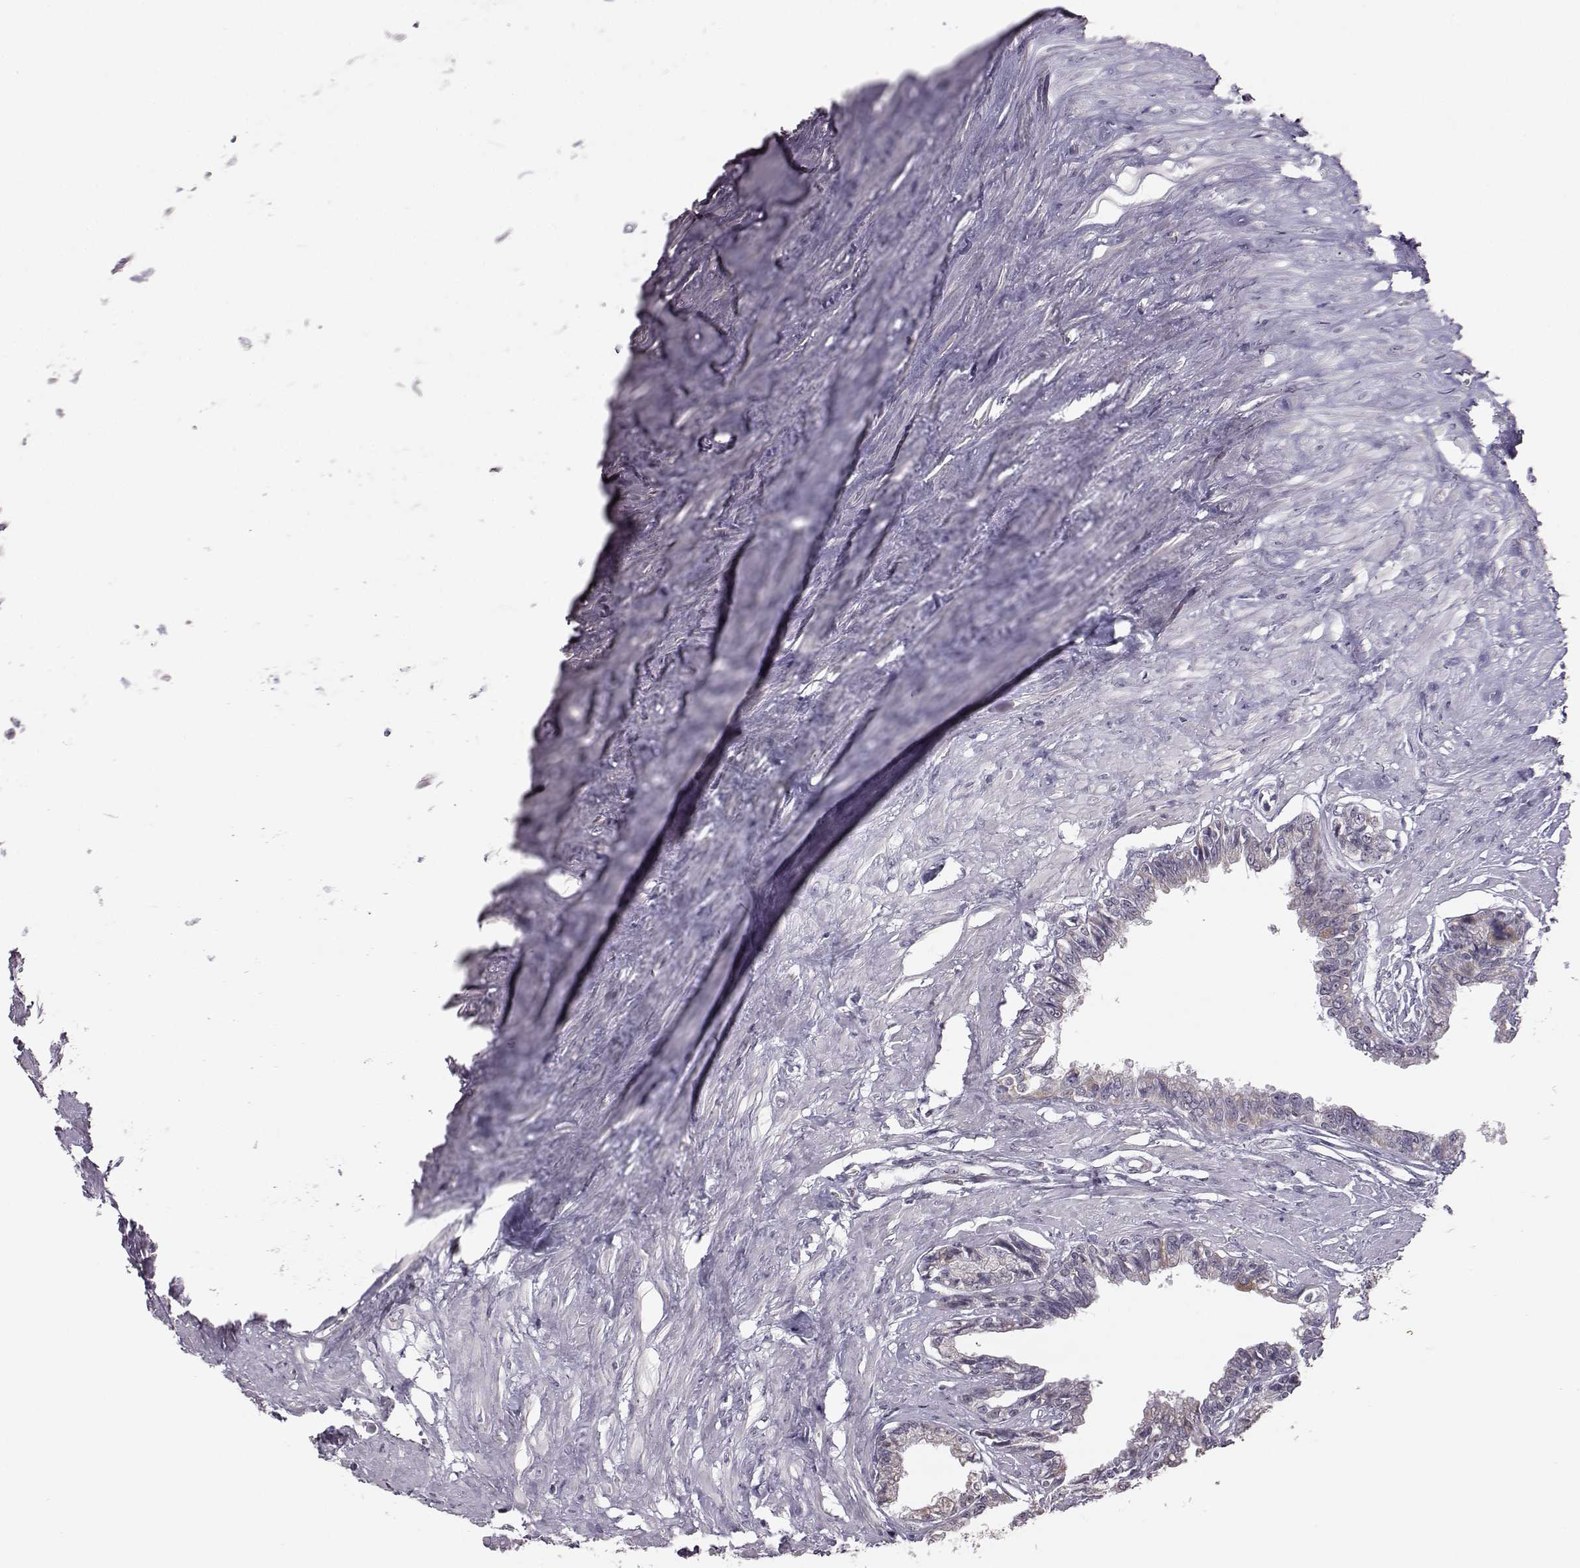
{"staining": {"intensity": "negative", "quantity": "none", "location": "none"}, "tissue": "seminal vesicle", "cell_type": "Glandular cells", "image_type": "normal", "snomed": [{"axis": "morphology", "description": "Normal tissue, NOS"}, {"axis": "morphology", "description": "Urothelial carcinoma, NOS"}, {"axis": "topography", "description": "Urinary bladder"}, {"axis": "topography", "description": "Seminal veicle"}], "caption": "Immunohistochemistry (IHC) image of benign human seminal vesicle stained for a protein (brown), which exhibits no expression in glandular cells.", "gene": "ALDH3A1", "patient": {"sex": "male", "age": 76}}